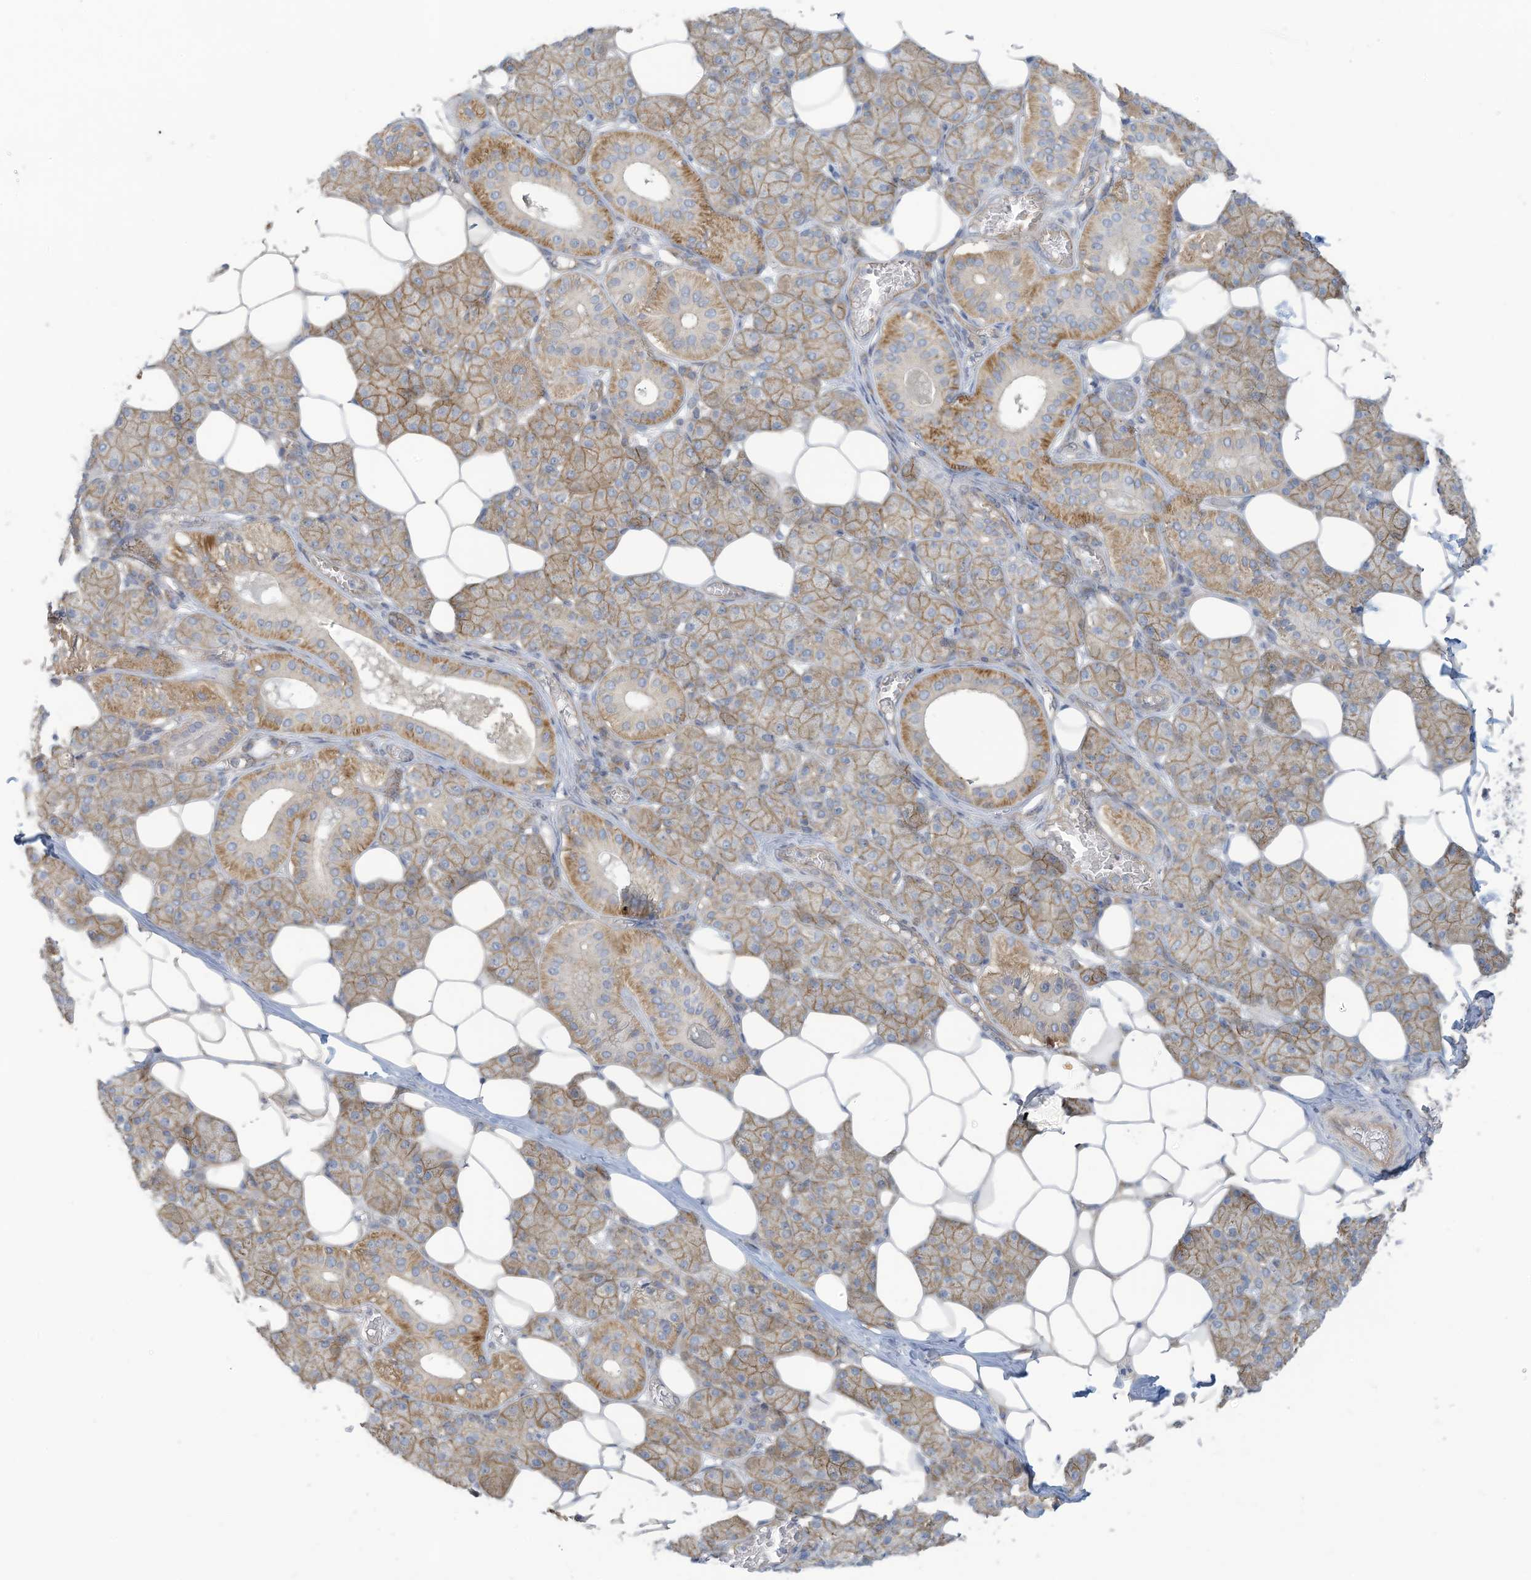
{"staining": {"intensity": "moderate", "quantity": ">75%", "location": "cytoplasmic/membranous"}, "tissue": "salivary gland", "cell_type": "Glandular cells", "image_type": "normal", "snomed": [{"axis": "morphology", "description": "Normal tissue, NOS"}, {"axis": "topography", "description": "Salivary gland"}], "caption": "Immunohistochemical staining of benign salivary gland demonstrates >75% levels of moderate cytoplasmic/membranous protein staining in about >75% of glandular cells.", "gene": "ADAT2", "patient": {"sex": "female", "age": 33}}